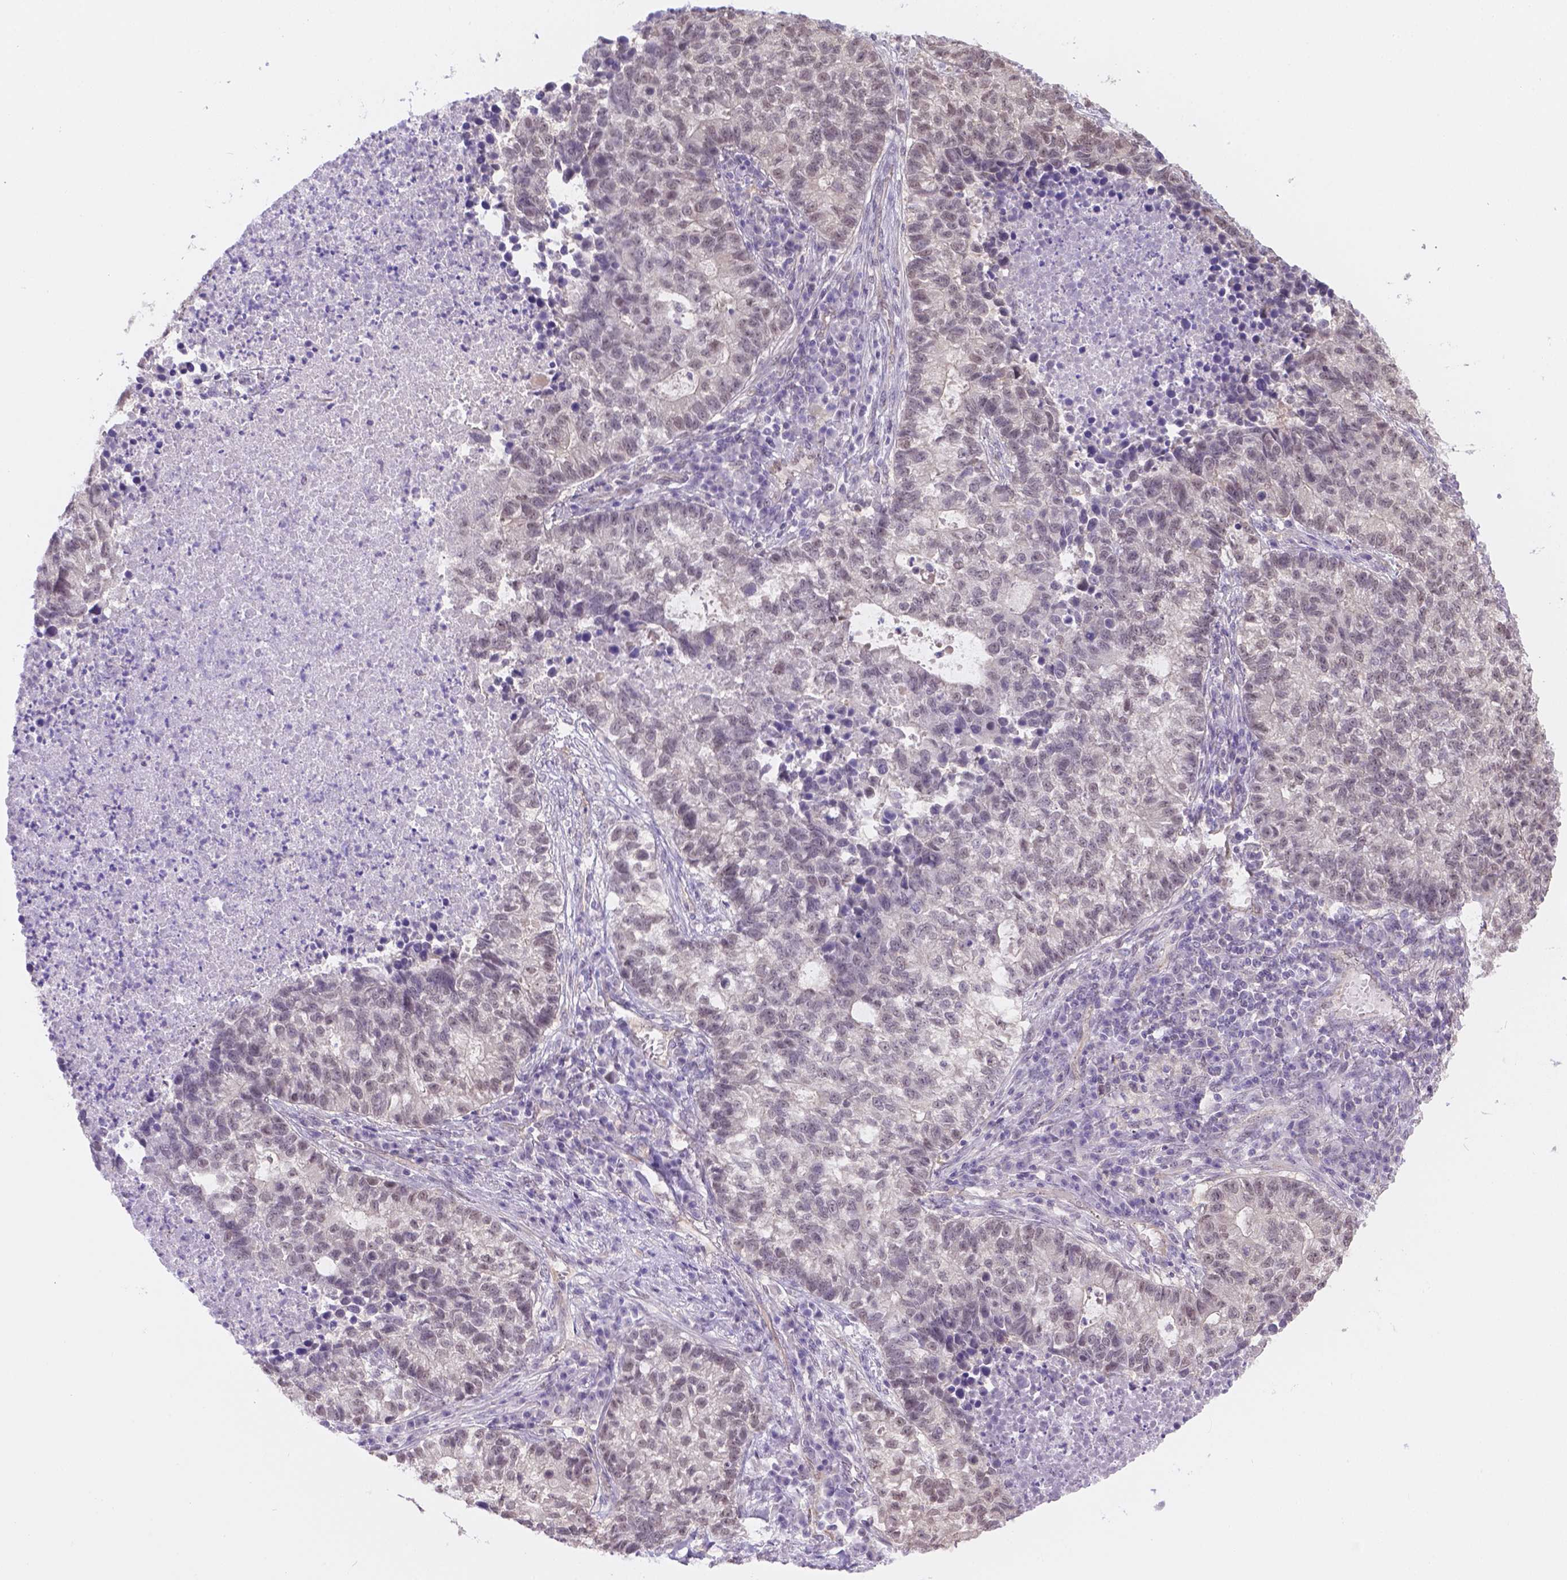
{"staining": {"intensity": "negative", "quantity": "none", "location": "none"}, "tissue": "lung cancer", "cell_type": "Tumor cells", "image_type": "cancer", "snomed": [{"axis": "morphology", "description": "Adenocarcinoma, NOS"}, {"axis": "topography", "description": "Lung"}], "caption": "Adenocarcinoma (lung) was stained to show a protein in brown. There is no significant staining in tumor cells.", "gene": "NXPE2", "patient": {"sex": "male", "age": 57}}